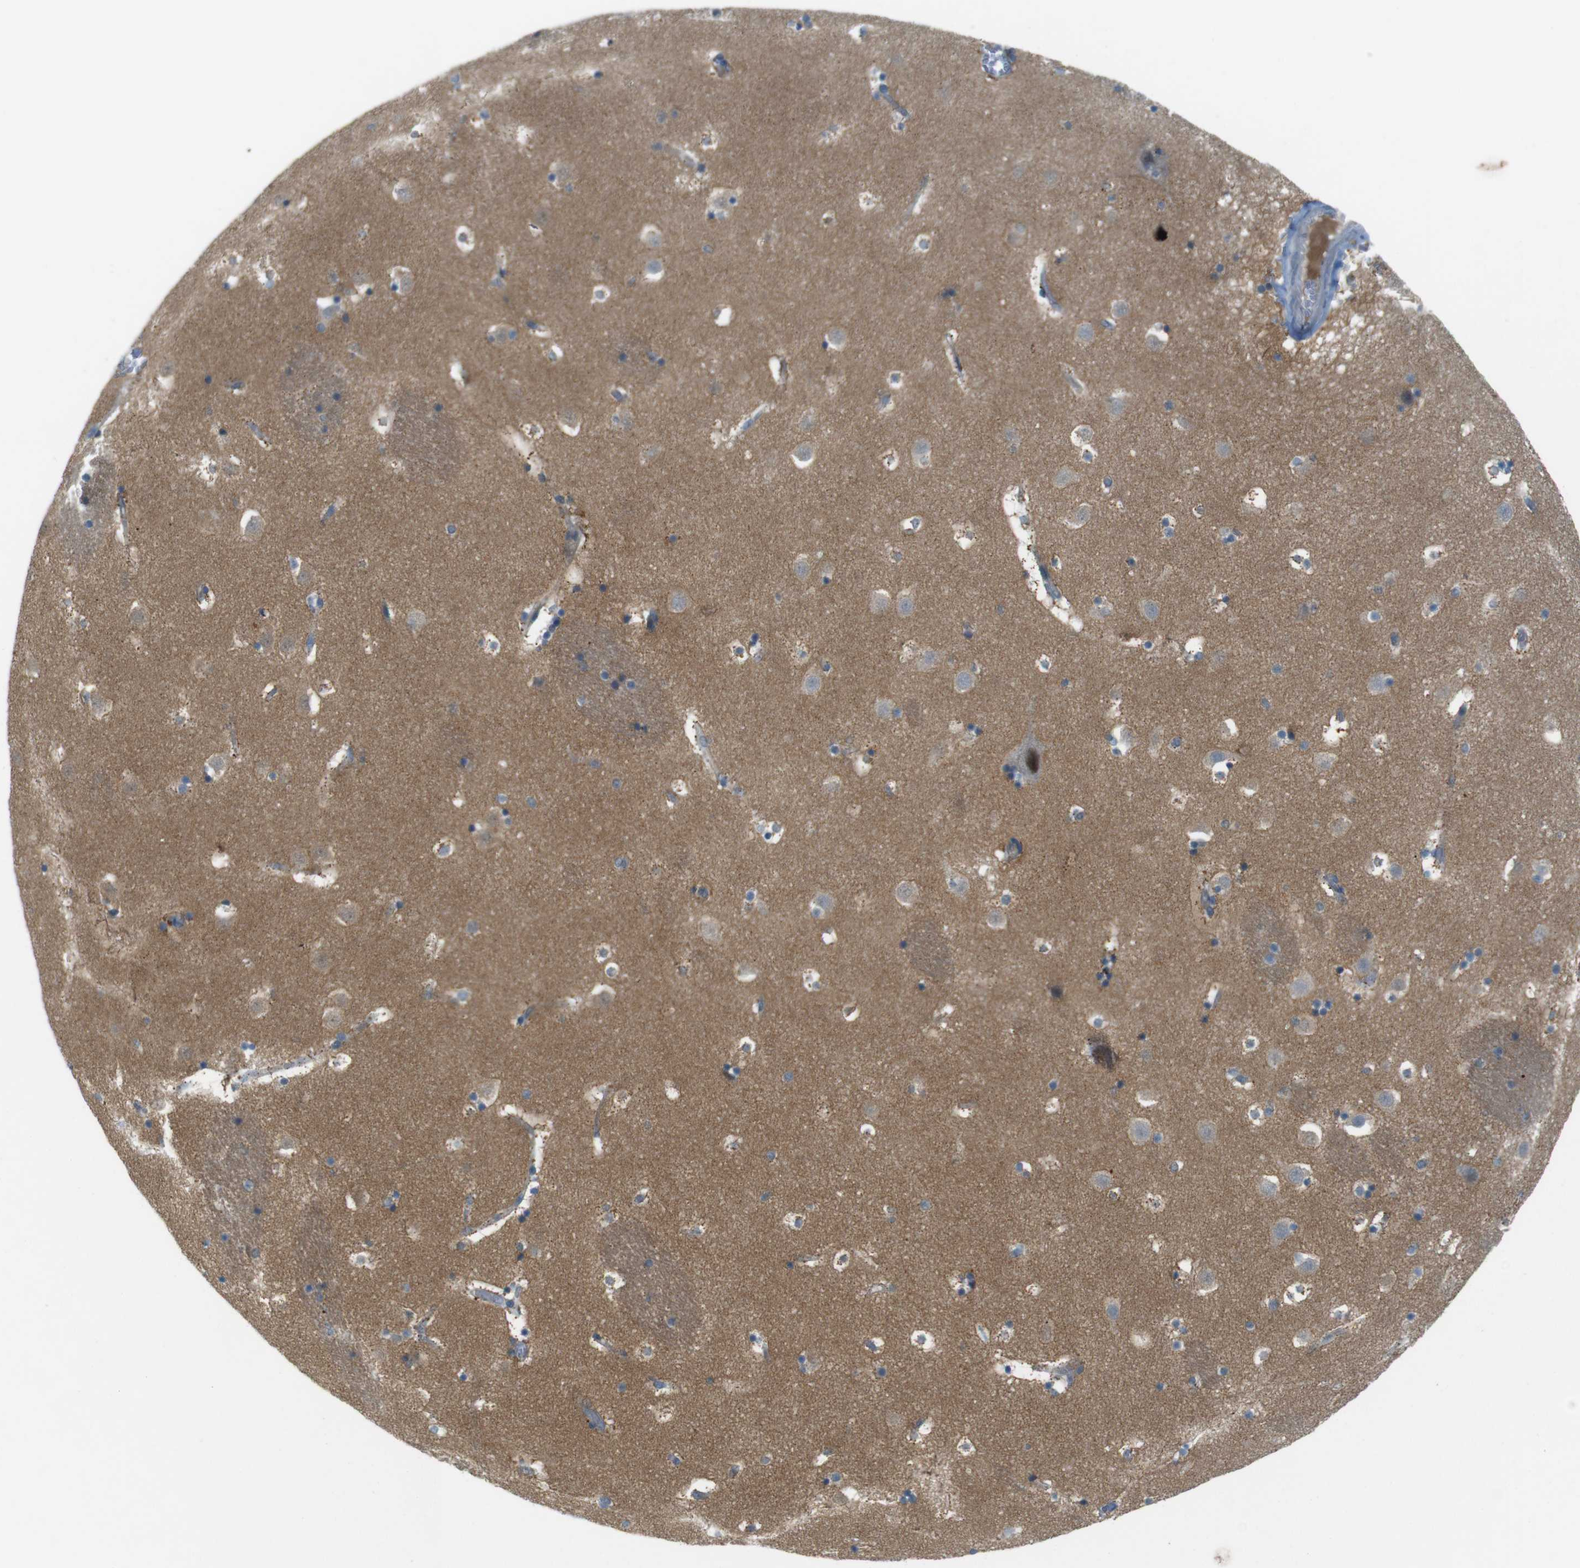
{"staining": {"intensity": "moderate", "quantity": "25%-75%", "location": "cytoplasmic/membranous"}, "tissue": "caudate", "cell_type": "Glial cells", "image_type": "normal", "snomed": [{"axis": "morphology", "description": "Normal tissue, NOS"}, {"axis": "topography", "description": "Lateral ventricle wall"}], "caption": "The immunohistochemical stain labels moderate cytoplasmic/membranous expression in glial cells of benign caudate.", "gene": "ZDHHC20", "patient": {"sex": "male", "age": 45}}